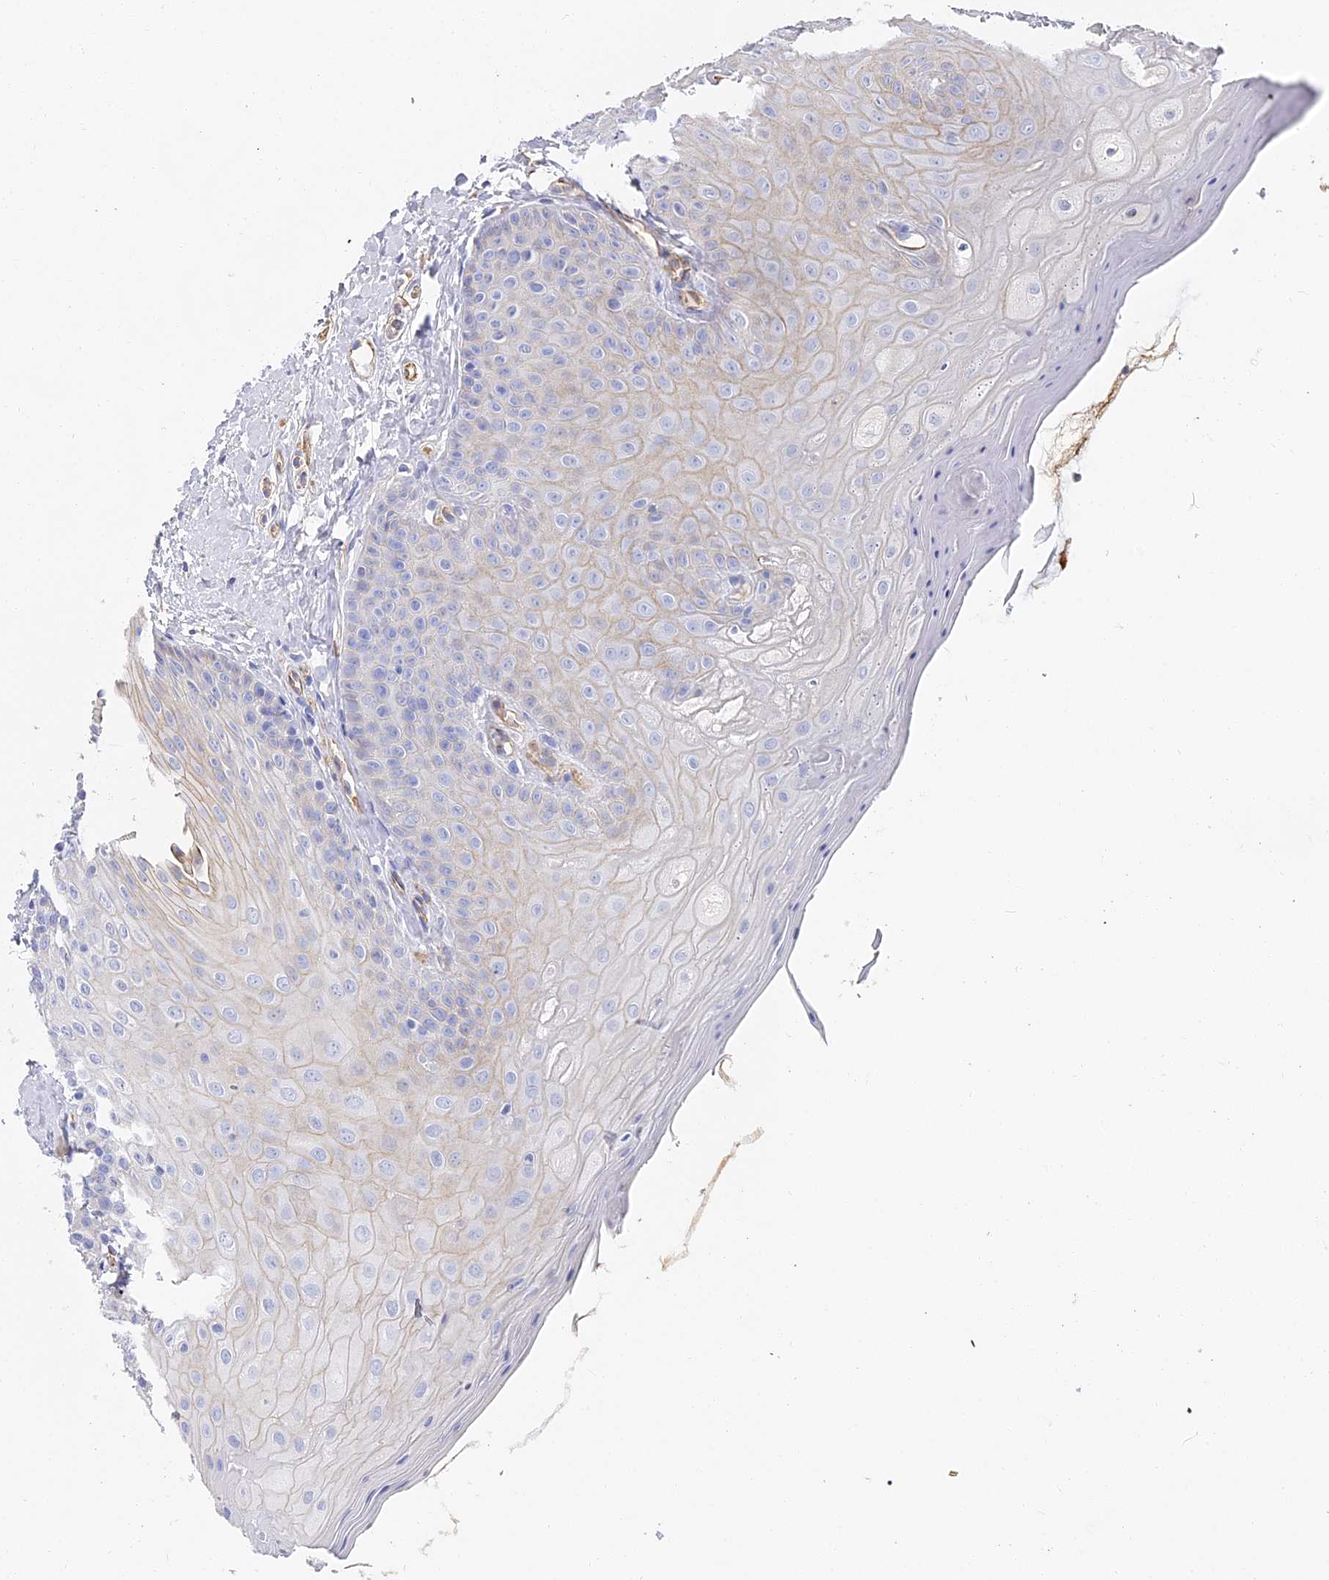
{"staining": {"intensity": "weak", "quantity": "<25%", "location": "cytoplasmic/membranous"}, "tissue": "oral mucosa", "cell_type": "Squamous epithelial cells", "image_type": "normal", "snomed": [{"axis": "morphology", "description": "Normal tissue, NOS"}, {"axis": "topography", "description": "Oral tissue"}], "caption": "Immunohistochemistry (IHC) photomicrograph of benign oral mucosa: oral mucosa stained with DAB (3,3'-diaminobenzidine) reveals no significant protein expression in squamous epithelial cells.", "gene": "CCDC30", "patient": {"sex": "female", "age": 31}}